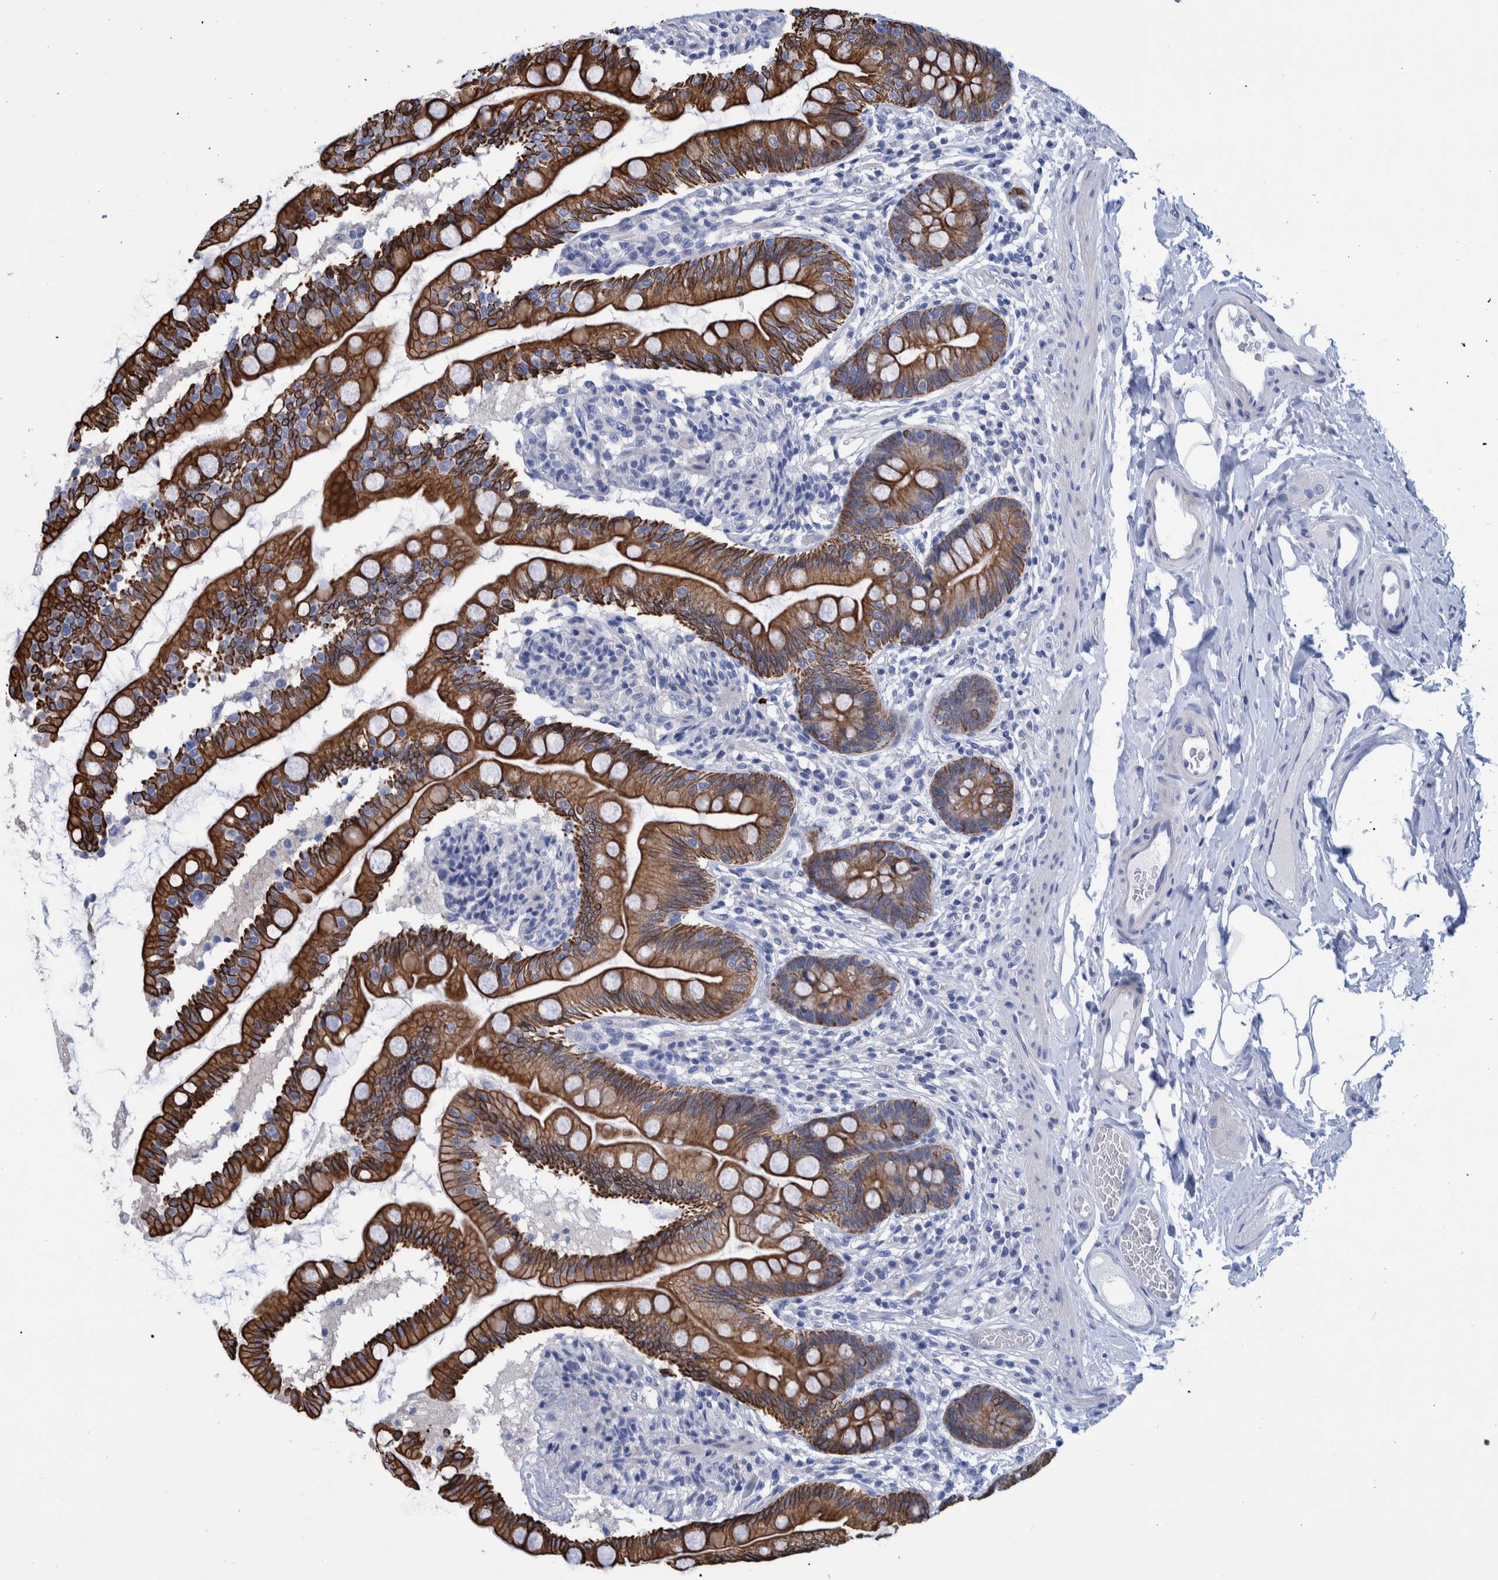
{"staining": {"intensity": "strong", "quantity": ">75%", "location": "cytoplasmic/membranous"}, "tissue": "small intestine", "cell_type": "Glandular cells", "image_type": "normal", "snomed": [{"axis": "morphology", "description": "Normal tissue, NOS"}, {"axis": "topography", "description": "Small intestine"}], "caption": "Protein analysis of benign small intestine shows strong cytoplasmic/membranous positivity in about >75% of glandular cells.", "gene": "MKS1", "patient": {"sex": "female", "age": 56}}